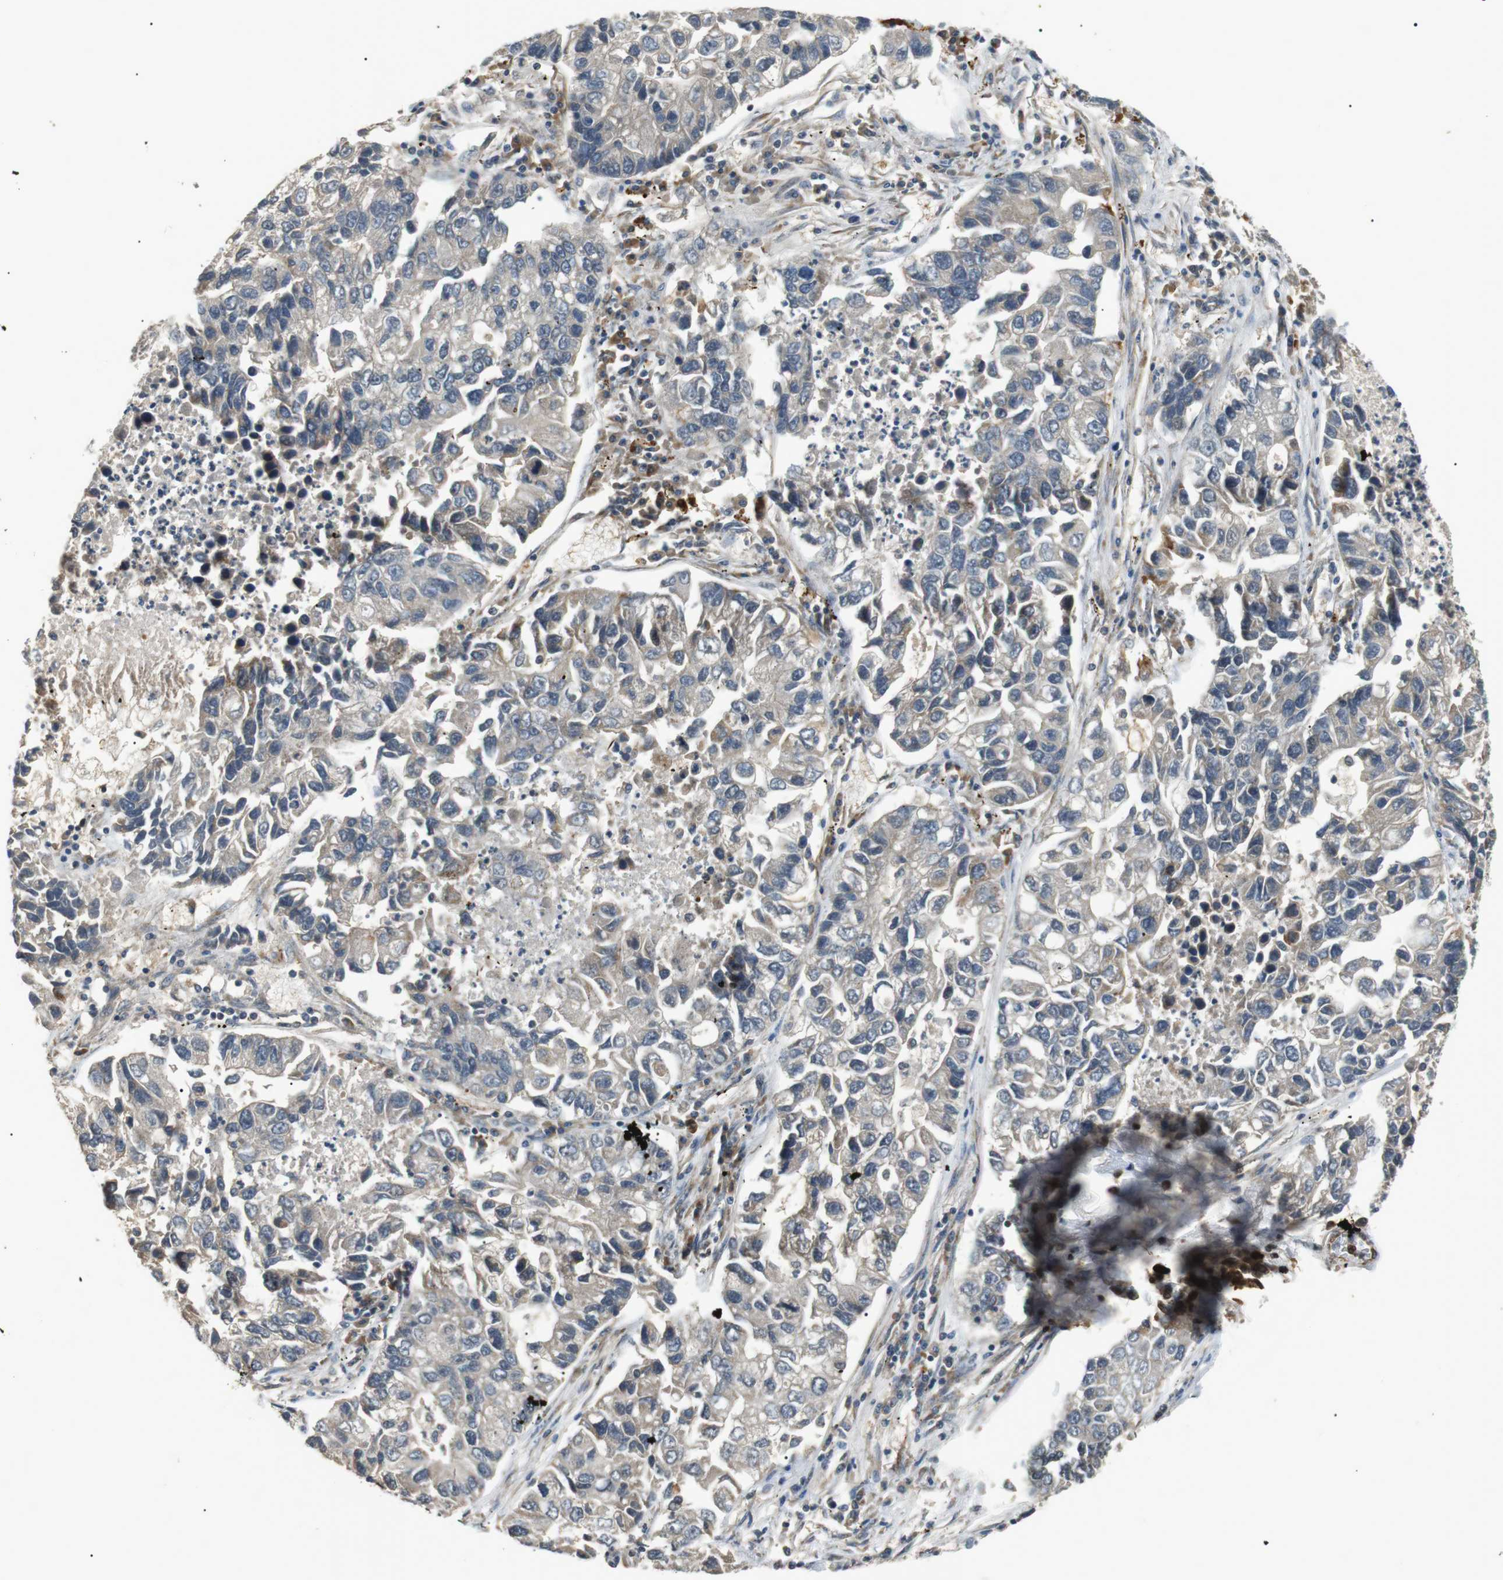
{"staining": {"intensity": "negative", "quantity": "none", "location": "none"}, "tissue": "lung cancer", "cell_type": "Tumor cells", "image_type": "cancer", "snomed": [{"axis": "morphology", "description": "Adenocarcinoma, NOS"}, {"axis": "topography", "description": "Lung"}], "caption": "Immunohistochemical staining of adenocarcinoma (lung) demonstrates no significant positivity in tumor cells.", "gene": "HSPA13", "patient": {"sex": "female", "age": 51}}